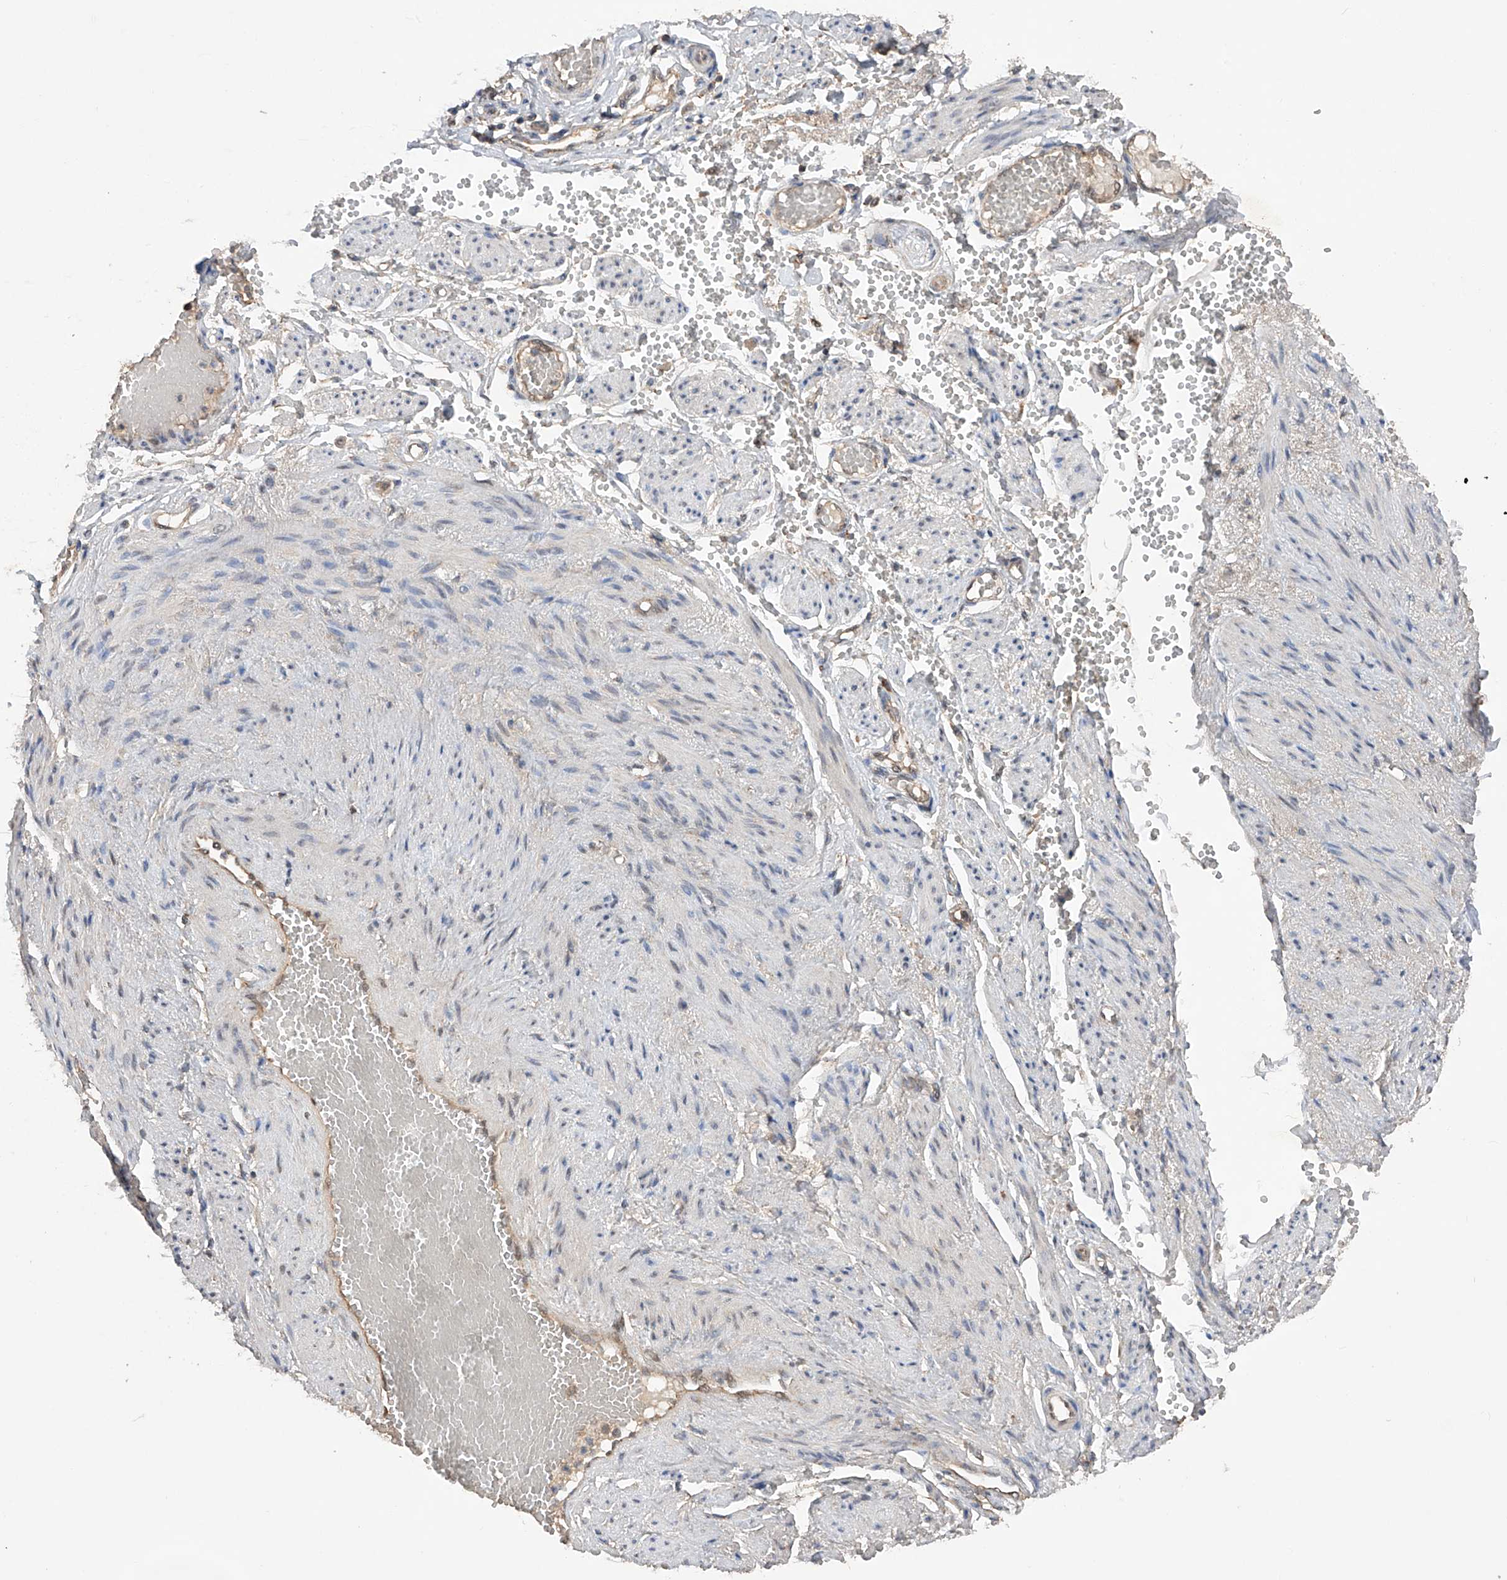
{"staining": {"intensity": "moderate", "quantity": "25%-75%", "location": "cytoplasmic/membranous,nuclear"}, "tissue": "soft tissue", "cell_type": "Chondrocytes", "image_type": "normal", "snomed": [{"axis": "morphology", "description": "Normal tissue, NOS"}, {"axis": "topography", "description": "Smooth muscle"}, {"axis": "topography", "description": "Peripheral nerve tissue"}], "caption": "Human soft tissue stained with a brown dye demonstrates moderate cytoplasmic/membranous,nuclear positive expression in approximately 25%-75% of chondrocytes.", "gene": "SDHAF4", "patient": {"sex": "female", "age": 39}}